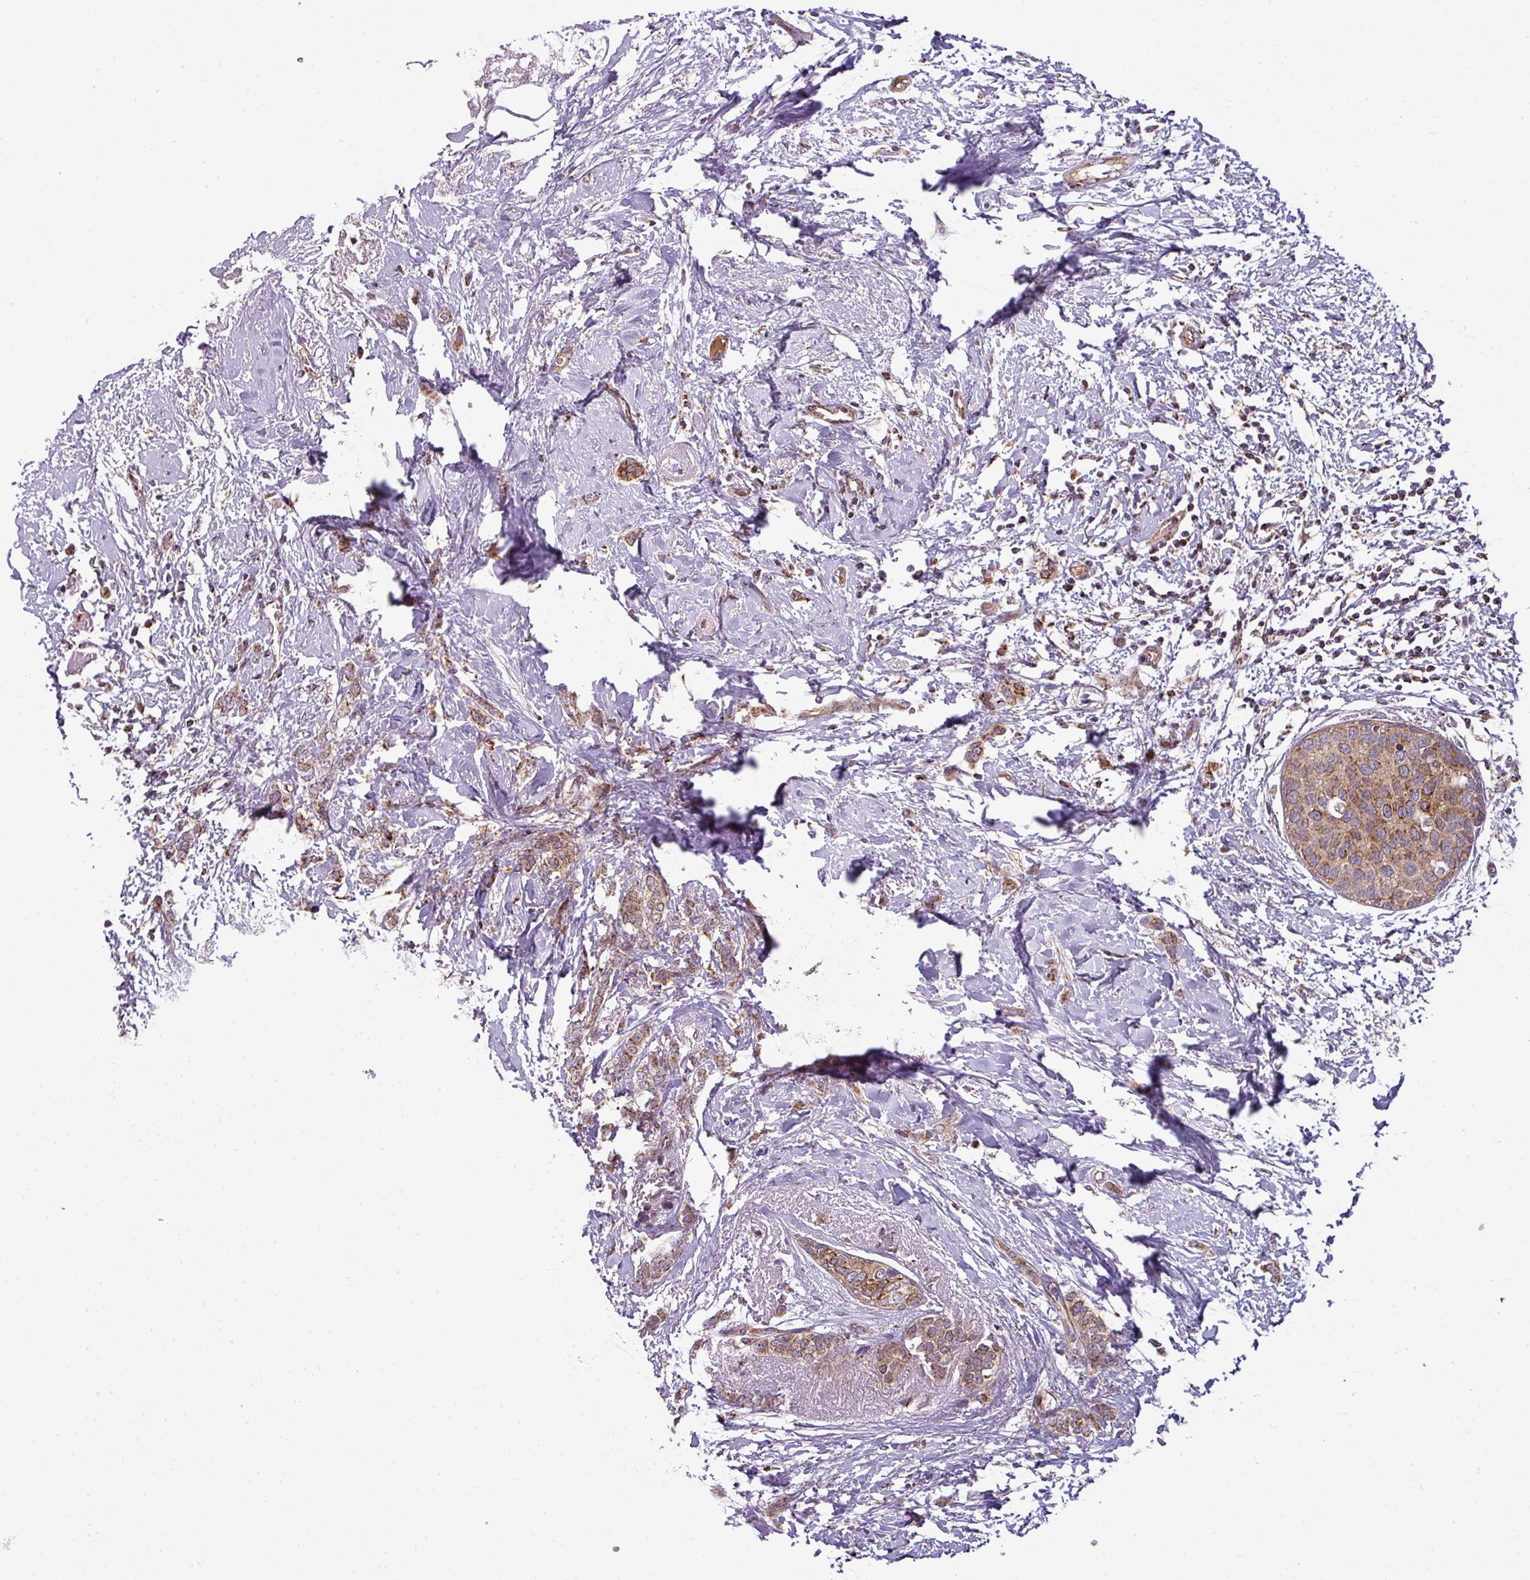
{"staining": {"intensity": "moderate", "quantity": ">75%", "location": "cytoplasmic/membranous"}, "tissue": "breast cancer", "cell_type": "Tumor cells", "image_type": "cancer", "snomed": [{"axis": "morphology", "description": "Duct carcinoma"}, {"axis": "topography", "description": "Breast"}], "caption": "Immunohistochemistry (IHC) (DAB (3,3'-diaminobenzidine)) staining of breast cancer reveals moderate cytoplasmic/membranous protein expression in approximately >75% of tumor cells. (DAB IHC, brown staining for protein, blue staining for nuclei).", "gene": "PRELID3B", "patient": {"sex": "female", "age": 72}}